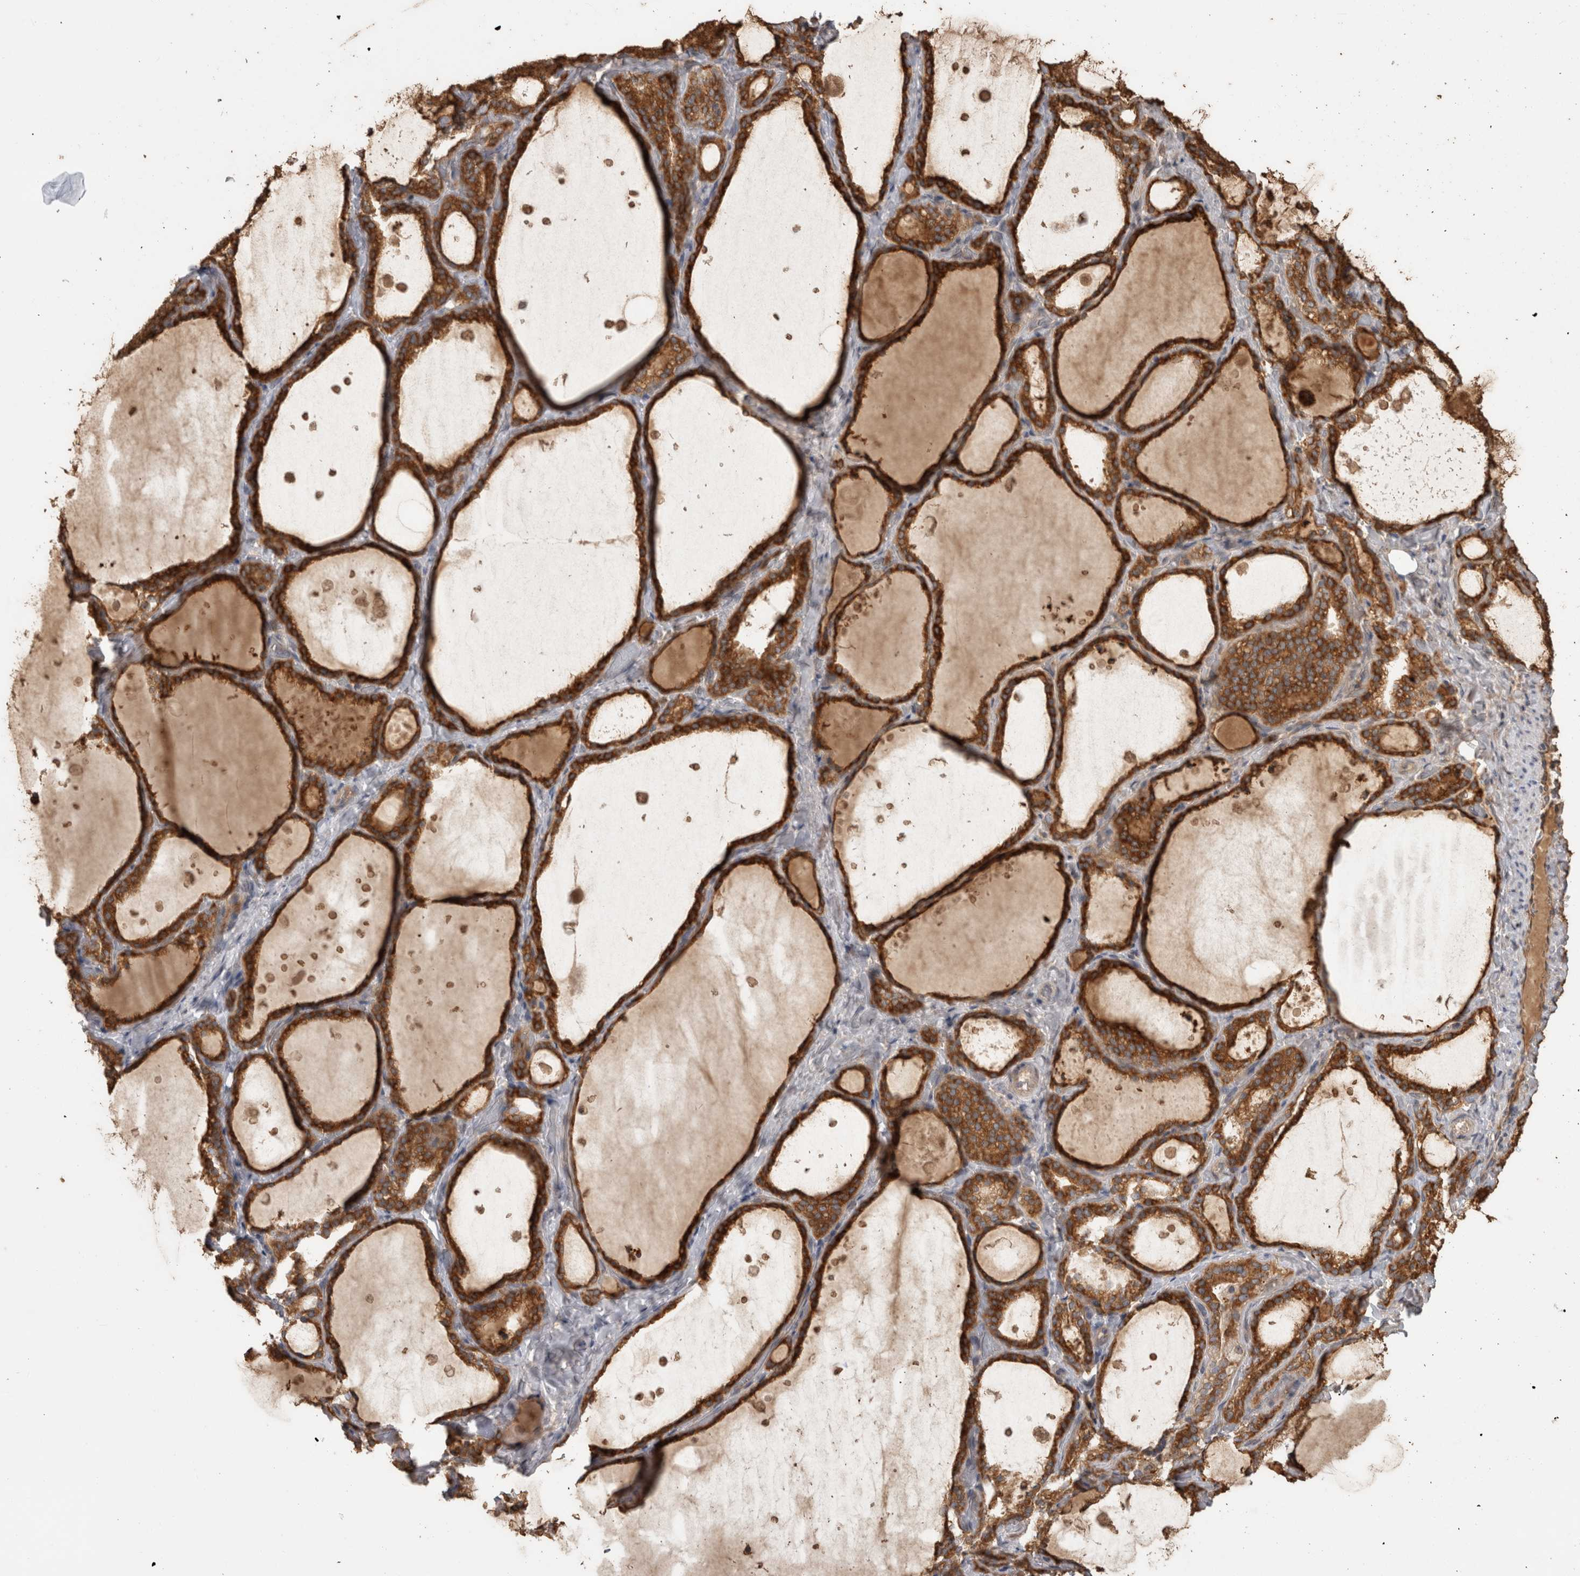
{"staining": {"intensity": "strong", "quantity": ">75%", "location": "cytoplasmic/membranous"}, "tissue": "thyroid gland", "cell_type": "Glandular cells", "image_type": "normal", "snomed": [{"axis": "morphology", "description": "Normal tissue, NOS"}, {"axis": "topography", "description": "Thyroid gland"}], "caption": "Glandular cells show strong cytoplasmic/membranous expression in about >75% of cells in normal thyroid gland.", "gene": "TBCE", "patient": {"sex": "female", "age": 44}}